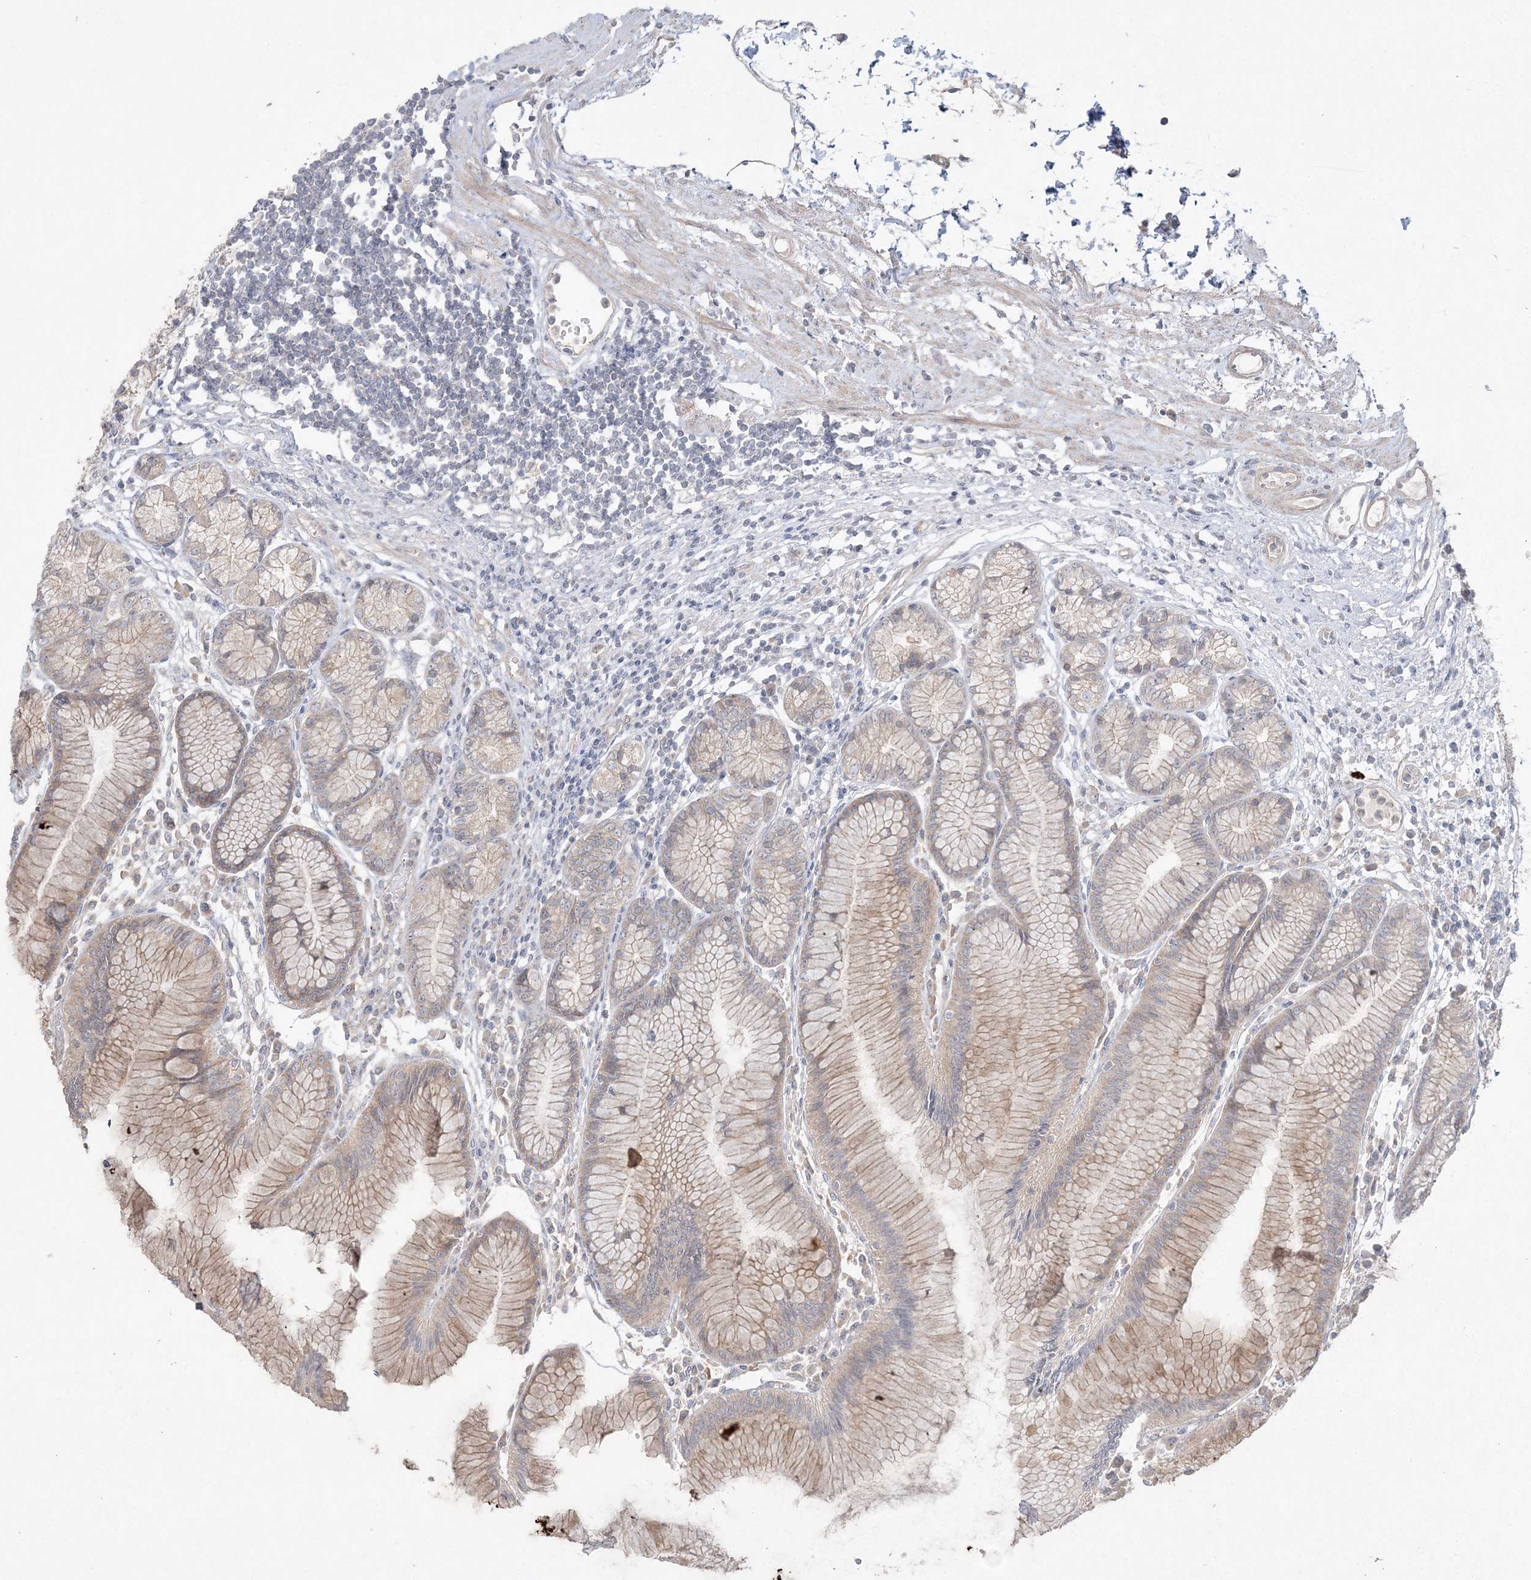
{"staining": {"intensity": "weak", "quantity": "25%-75%", "location": "cytoplasmic/membranous"}, "tissue": "stomach", "cell_type": "Glandular cells", "image_type": "normal", "snomed": [{"axis": "morphology", "description": "Normal tissue, NOS"}, {"axis": "topography", "description": "Stomach"}], "caption": "Weak cytoplasmic/membranous positivity is appreciated in approximately 25%-75% of glandular cells in benign stomach.", "gene": "SH3BP4", "patient": {"sex": "female", "age": 57}}